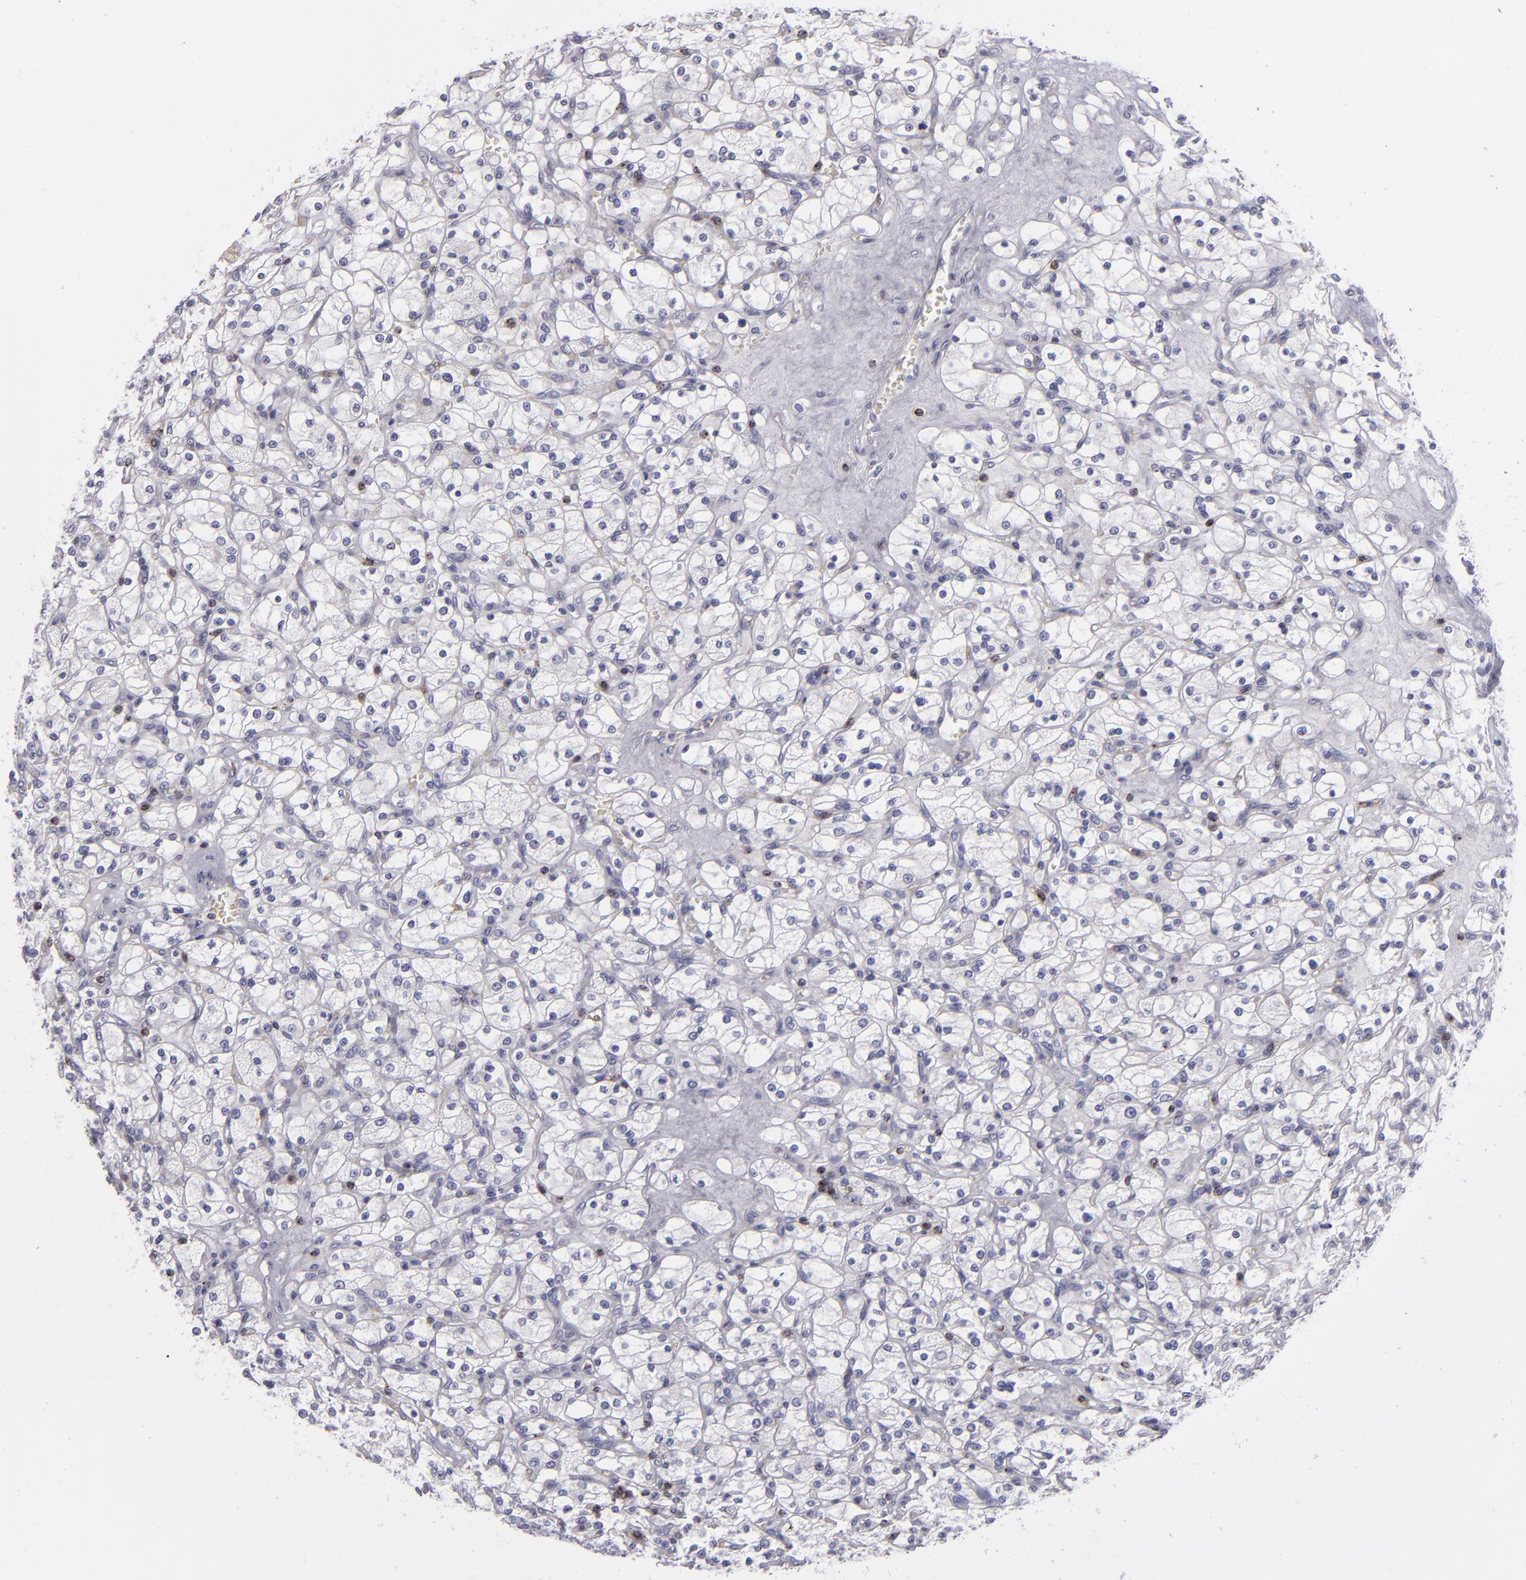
{"staining": {"intensity": "negative", "quantity": "none", "location": "none"}, "tissue": "renal cancer", "cell_type": "Tumor cells", "image_type": "cancer", "snomed": [{"axis": "morphology", "description": "Adenocarcinoma, NOS"}, {"axis": "topography", "description": "Kidney"}], "caption": "The photomicrograph demonstrates no significant expression in tumor cells of renal cancer.", "gene": "CD2", "patient": {"sex": "female", "age": 83}}